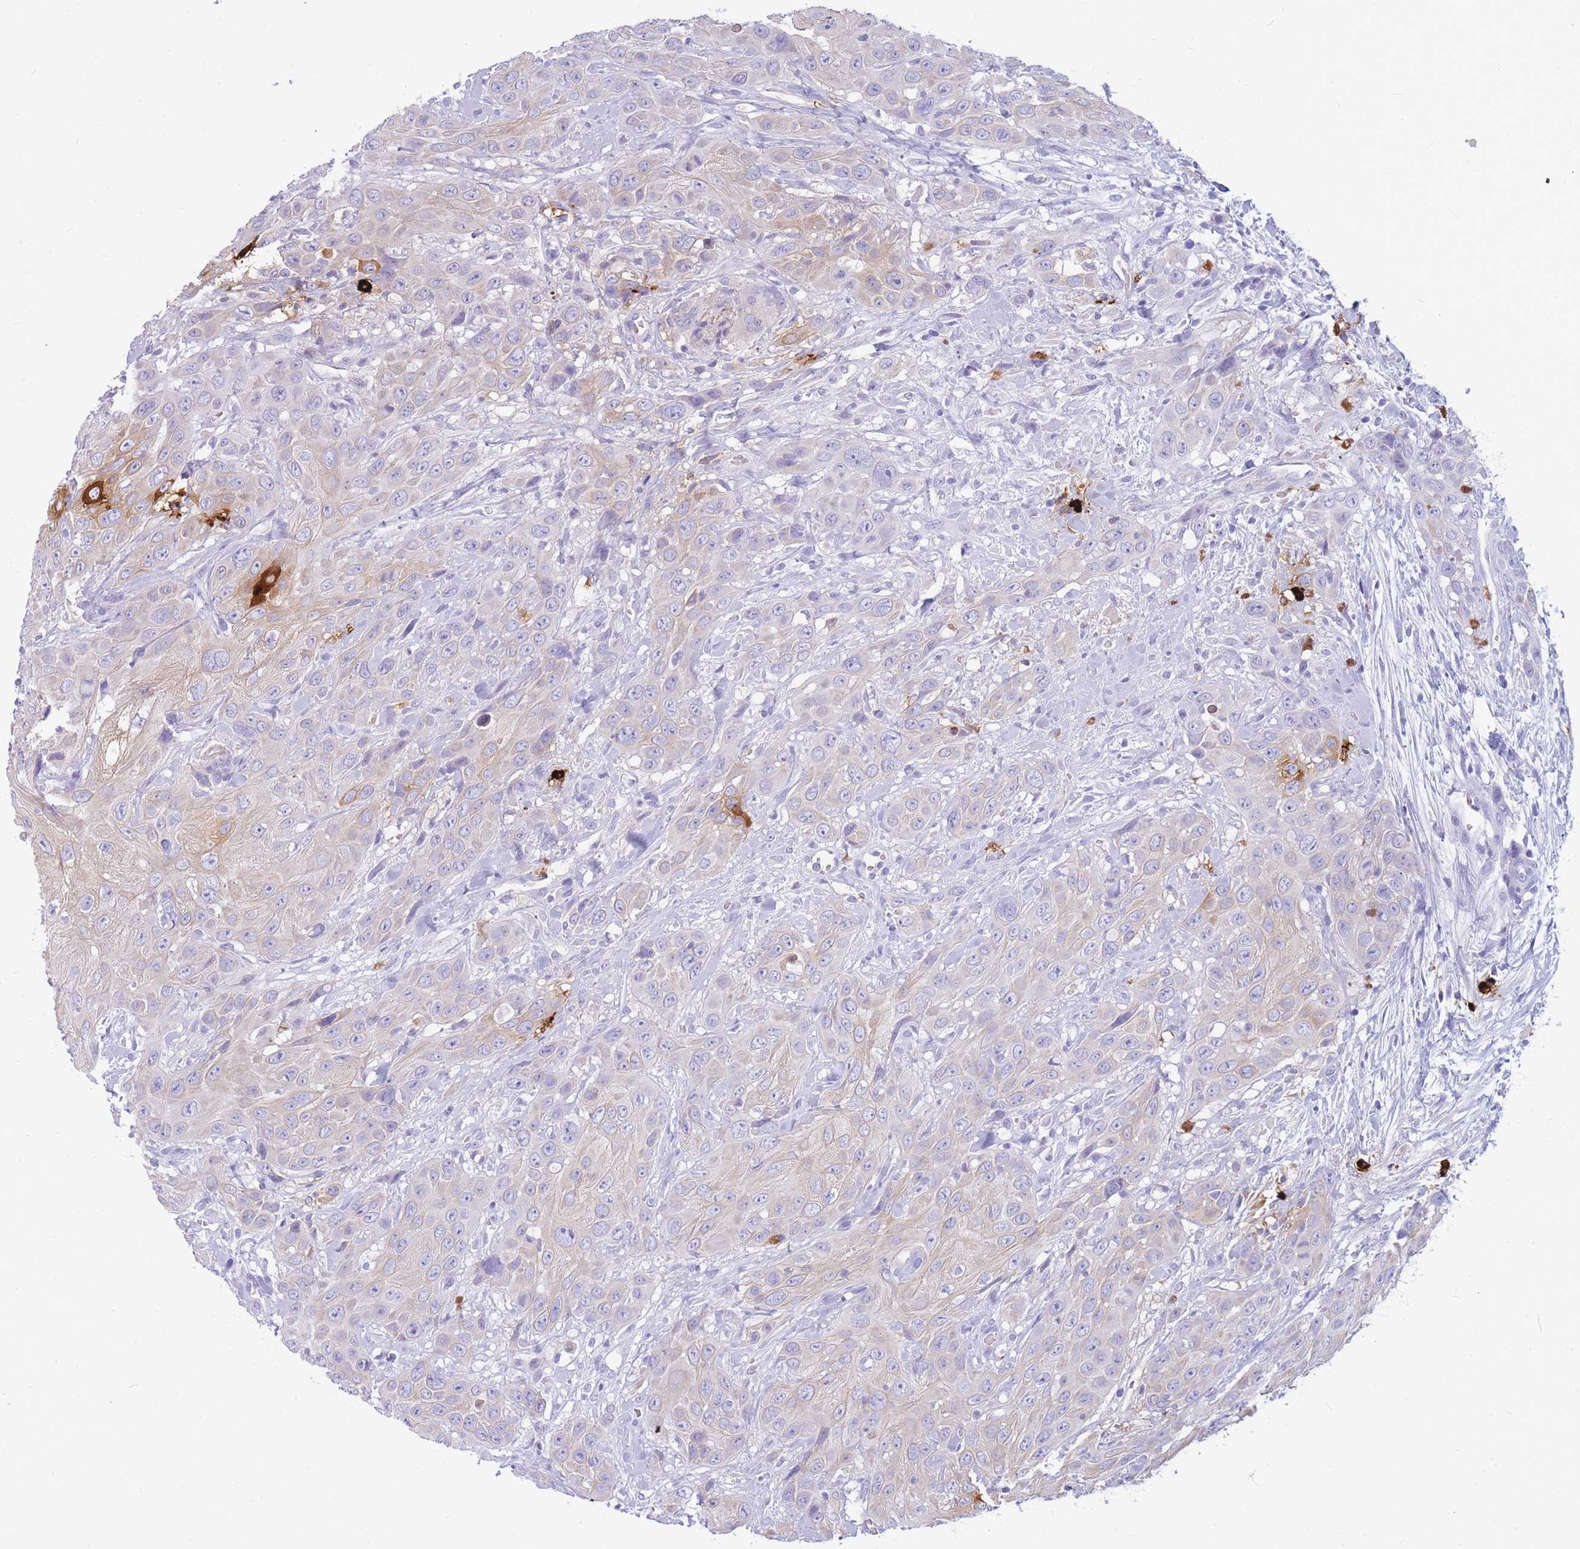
{"staining": {"intensity": "weak", "quantity": "25%-75%", "location": "cytoplasmic/membranous"}, "tissue": "head and neck cancer", "cell_type": "Tumor cells", "image_type": "cancer", "snomed": [{"axis": "morphology", "description": "Squamous cell carcinoma, NOS"}, {"axis": "topography", "description": "Head-Neck"}], "caption": "Head and neck squamous cell carcinoma stained for a protein (brown) displays weak cytoplasmic/membranous positive staining in approximately 25%-75% of tumor cells.", "gene": "TPSAB1", "patient": {"sex": "male", "age": 81}}